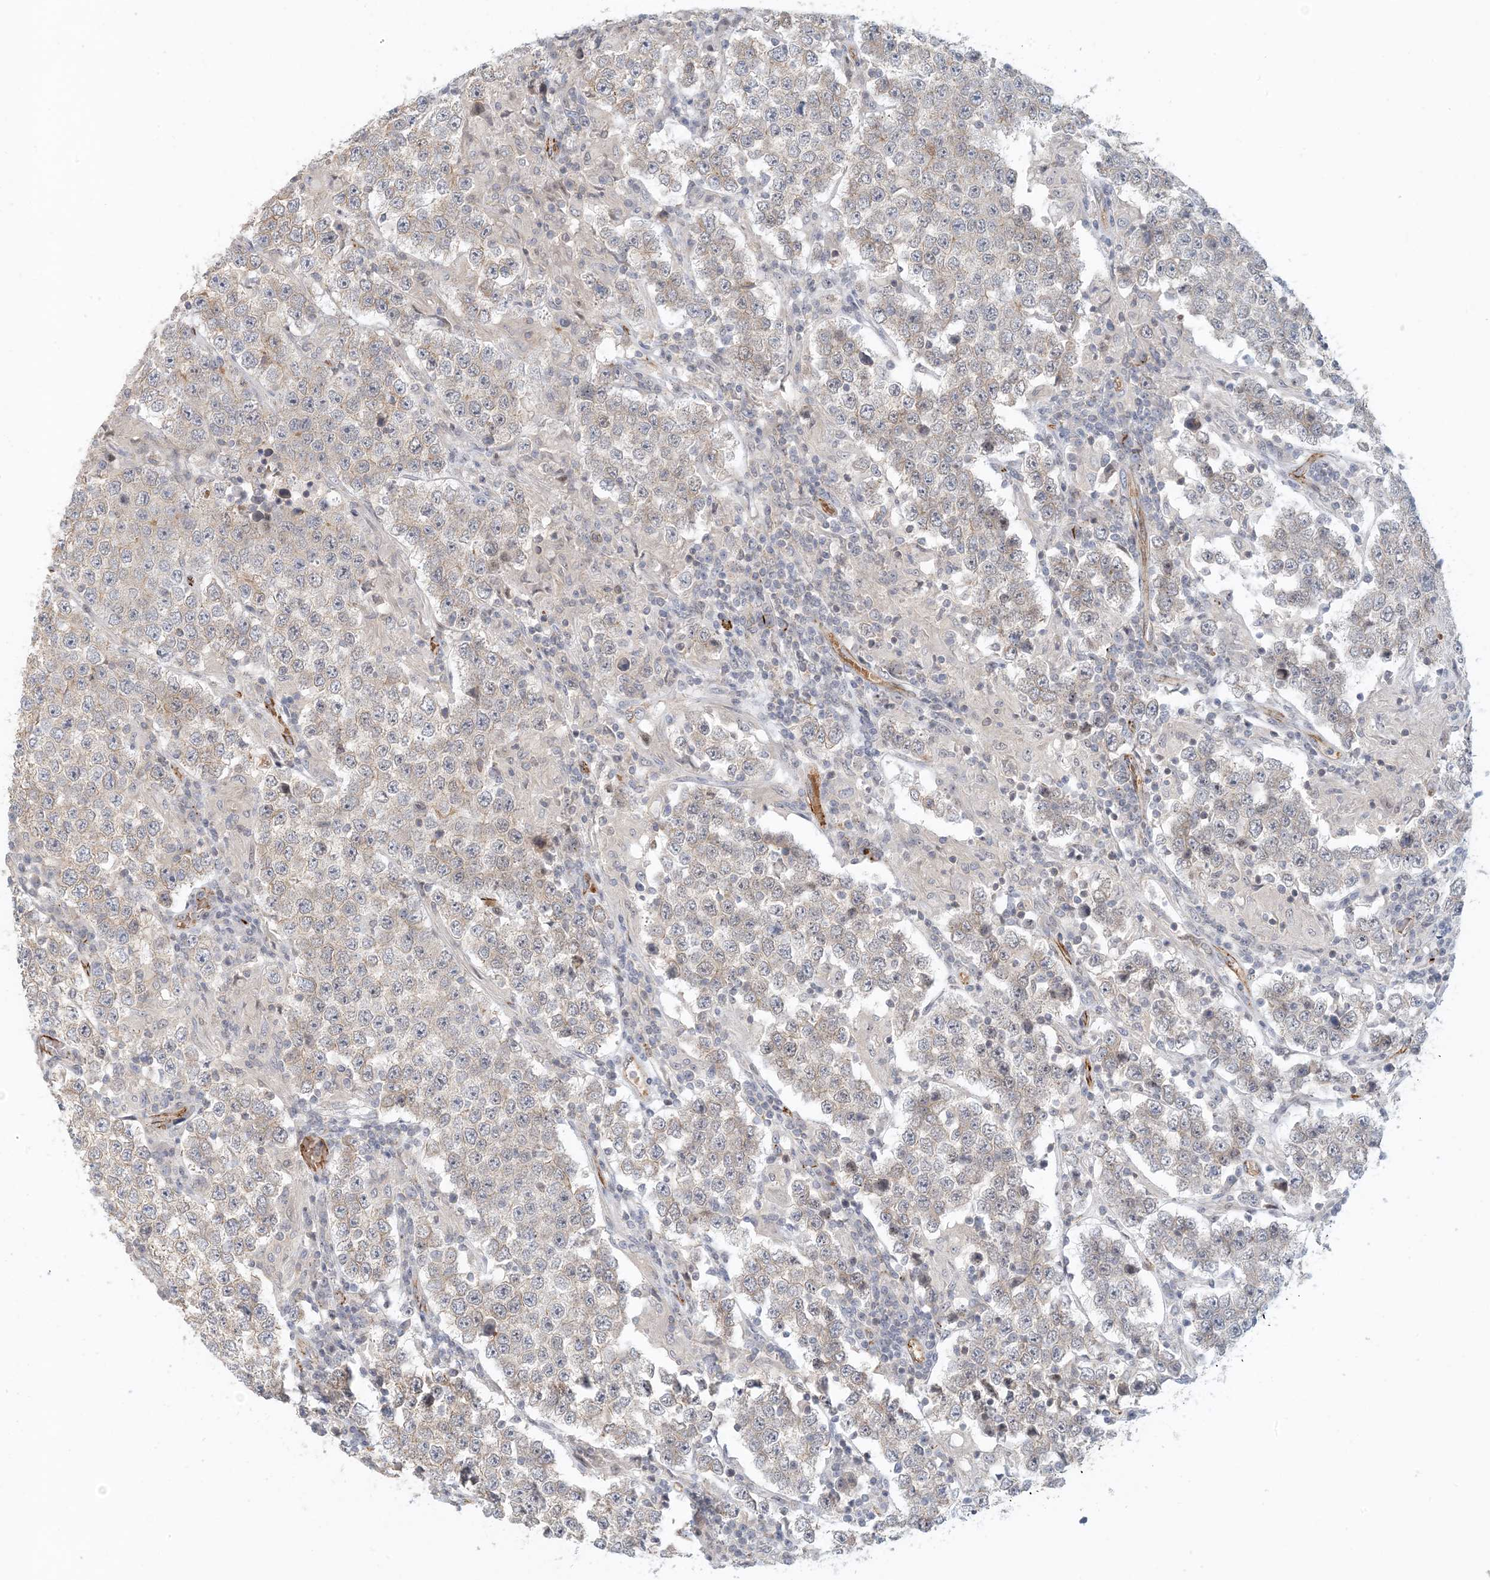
{"staining": {"intensity": "negative", "quantity": "none", "location": "none"}, "tissue": "testis cancer", "cell_type": "Tumor cells", "image_type": "cancer", "snomed": [{"axis": "morphology", "description": "Normal tissue, NOS"}, {"axis": "morphology", "description": "Urothelial carcinoma, High grade"}, {"axis": "morphology", "description": "Seminoma, NOS"}, {"axis": "morphology", "description": "Carcinoma, Embryonal, NOS"}, {"axis": "topography", "description": "Urinary bladder"}, {"axis": "topography", "description": "Testis"}], "caption": "Tumor cells show no significant protein staining in testis seminoma.", "gene": "MAPKBP1", "patient": {"sex": "male", "age": 41}}